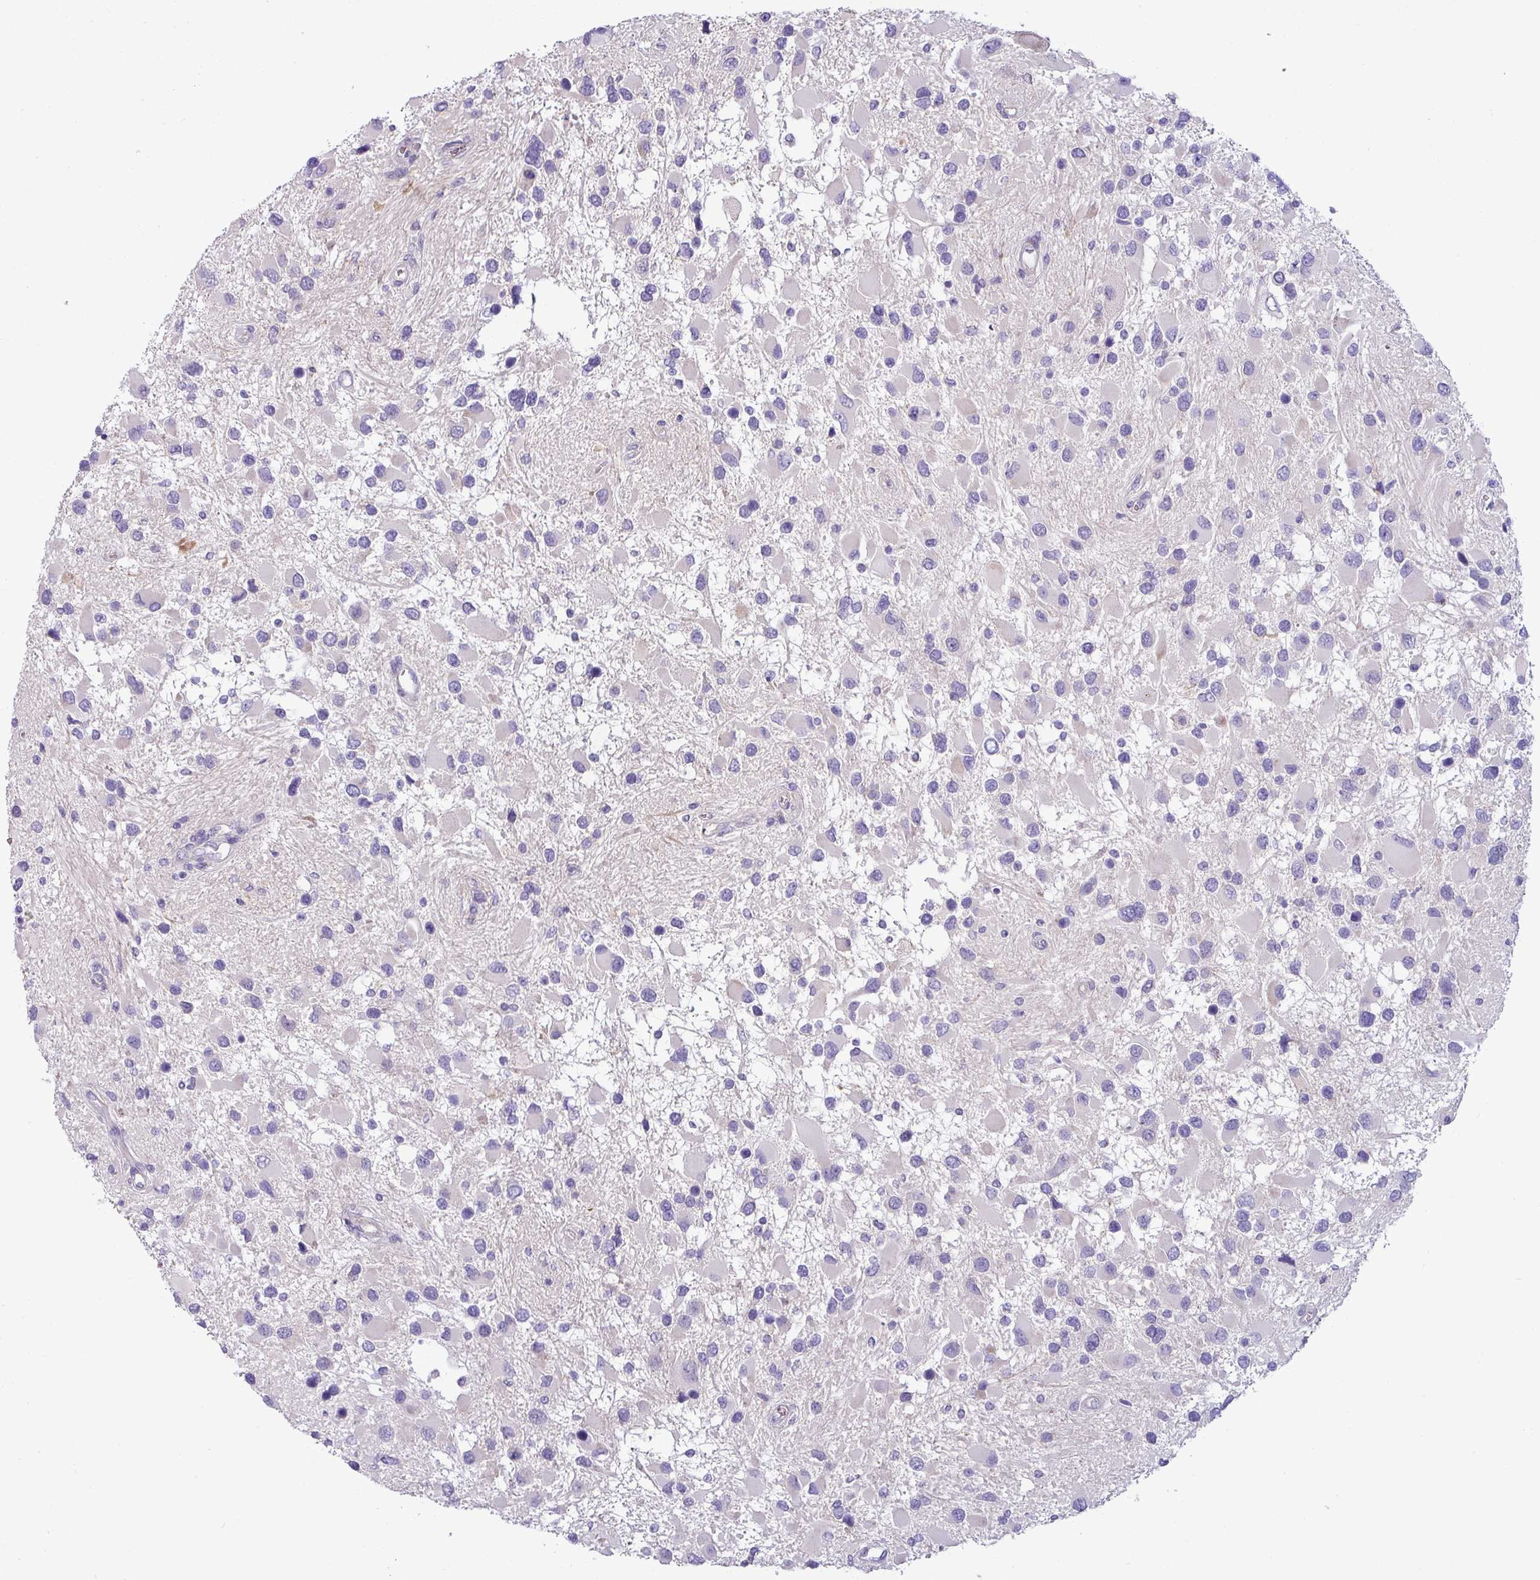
{"staining": {"intensity": "negative", "quantity": "none", "location": "none"}, "tissue": "glioma", "cell_type": "Tumor cells", "image_type": "cancer", "snomed": [{"axis": "morphology", "description": "Glioma, malignant, High grade"}, {"axis": "topography", "description": "Brain"}], "caption": "DAB (3,3'-diaminobenzidine) immunohistochemical staining of high-grade glioma (malignant) displays no significant positivity in tumor cells.", "gene": "ACAP3", "patient": {"sex": "male", "age": 53}}